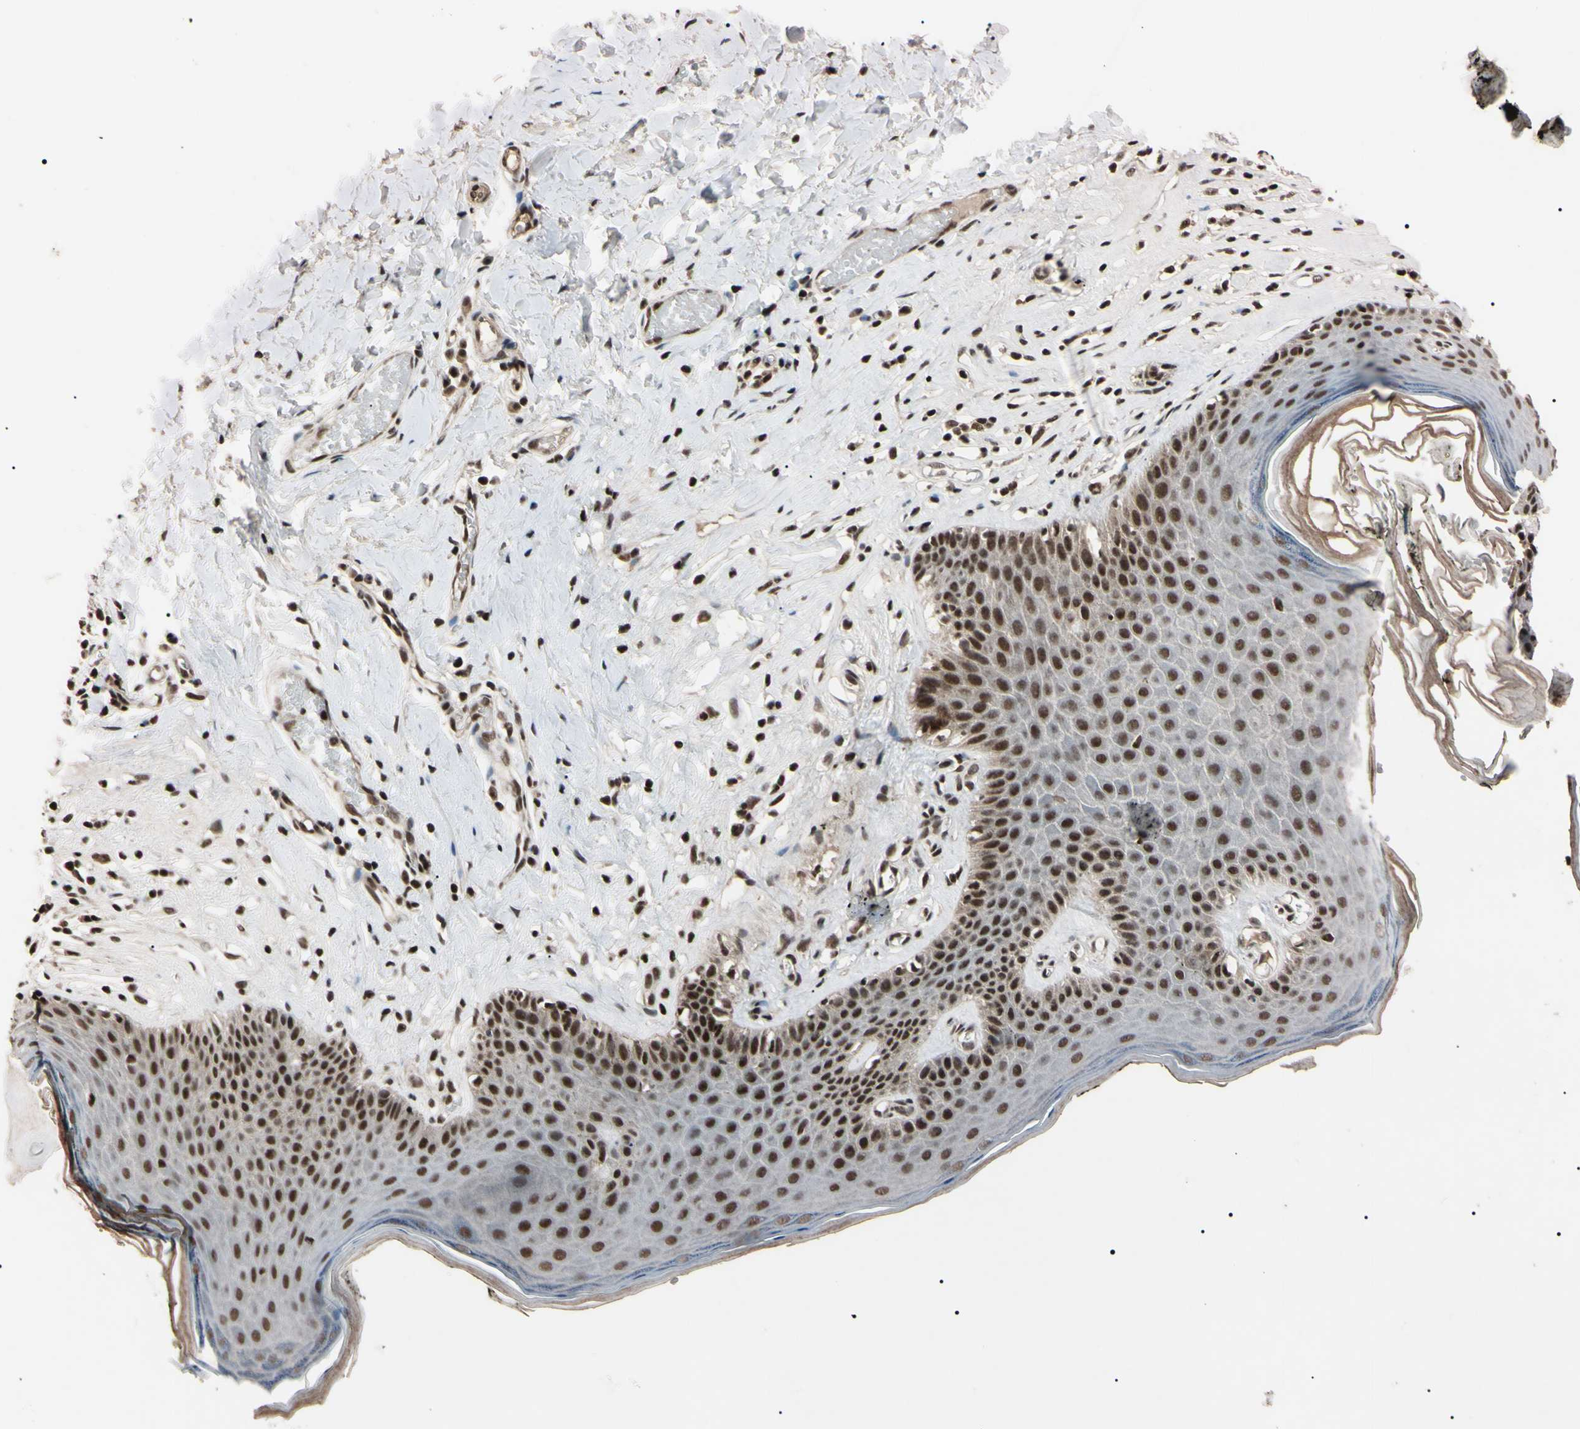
{"staining": {"intensity": "moderate", "quantity": ">75%", "location": "nuclear"}, "tissue": "skin", "cell_type": "Epidermal cells", "image_type": "normal", "snomed": [{"axis": "morphology", "description": "Normal tissue, NOS"}, {"axis": "morphology", "description": "Inflammation, NOS"}, {"axis": "topography", "description": "Vulva"}], "caption": "Human skin stained with a brown dye shows moderate nuclear positive staining in approximately >75% of epidermal cells.", "gene": "YY1", "patient": {"sex": "female", "age": 84}}